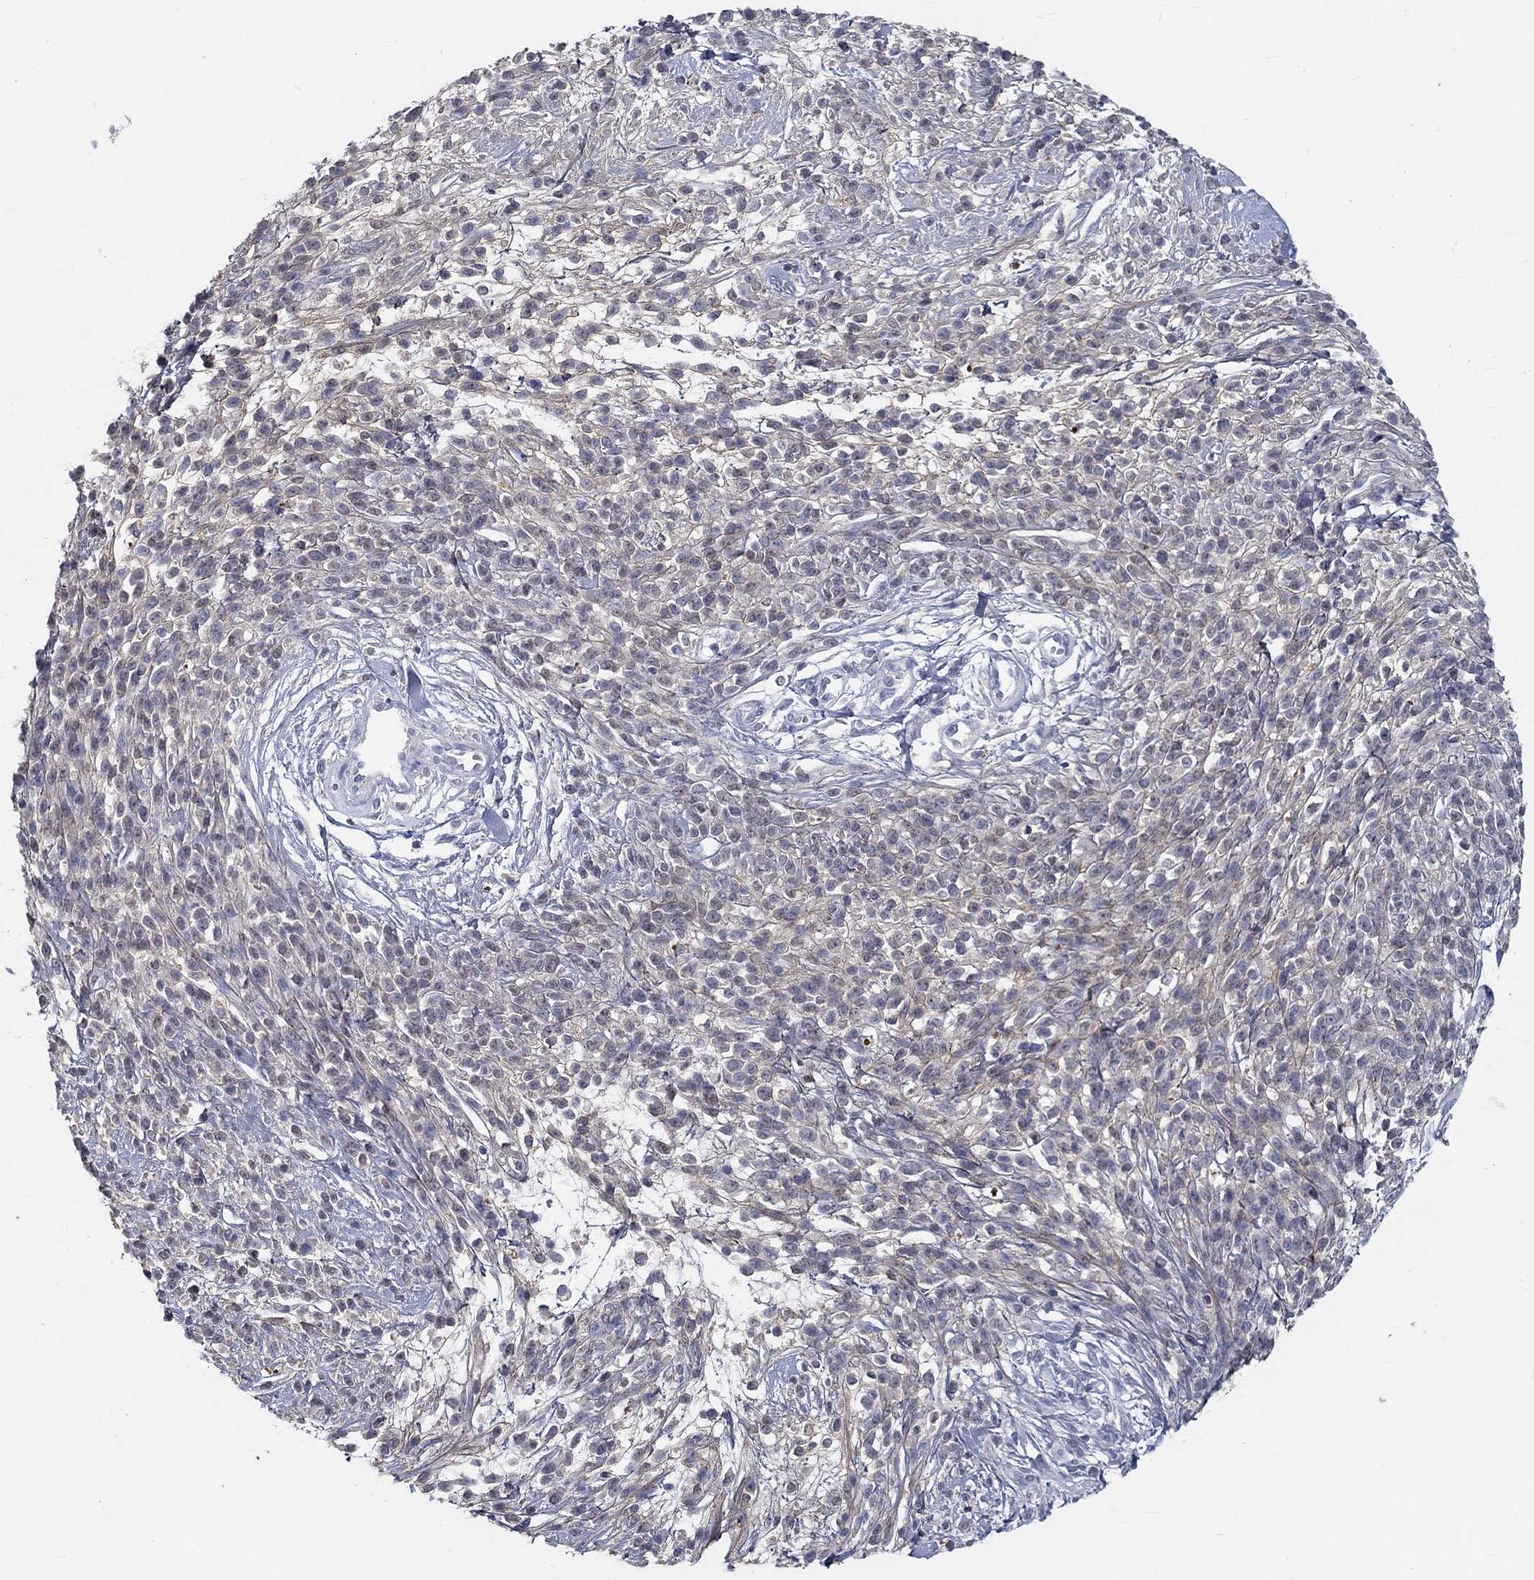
{"staining": {"intensity": "weak", "quantity": "<25%", "location": "nuclear"}, "tissue": "melanoma", "cell_type": "Tumor cells", "image_type": "cancer", "snomed": [{"axis": "morphology", "description": "Malignant melanoma, NOS"}, {"axis": "topography", "description": "Skin"}, {"axis": "topography", "description": "Skin of trunk"}], "caption": "An immunohistochemistry micrograph of malignant melanoma is shown. There is no staining in tumor cells of malignant melanoma.", "gene": "FGF2", "patient": {"sex": "male", "age": 74}}